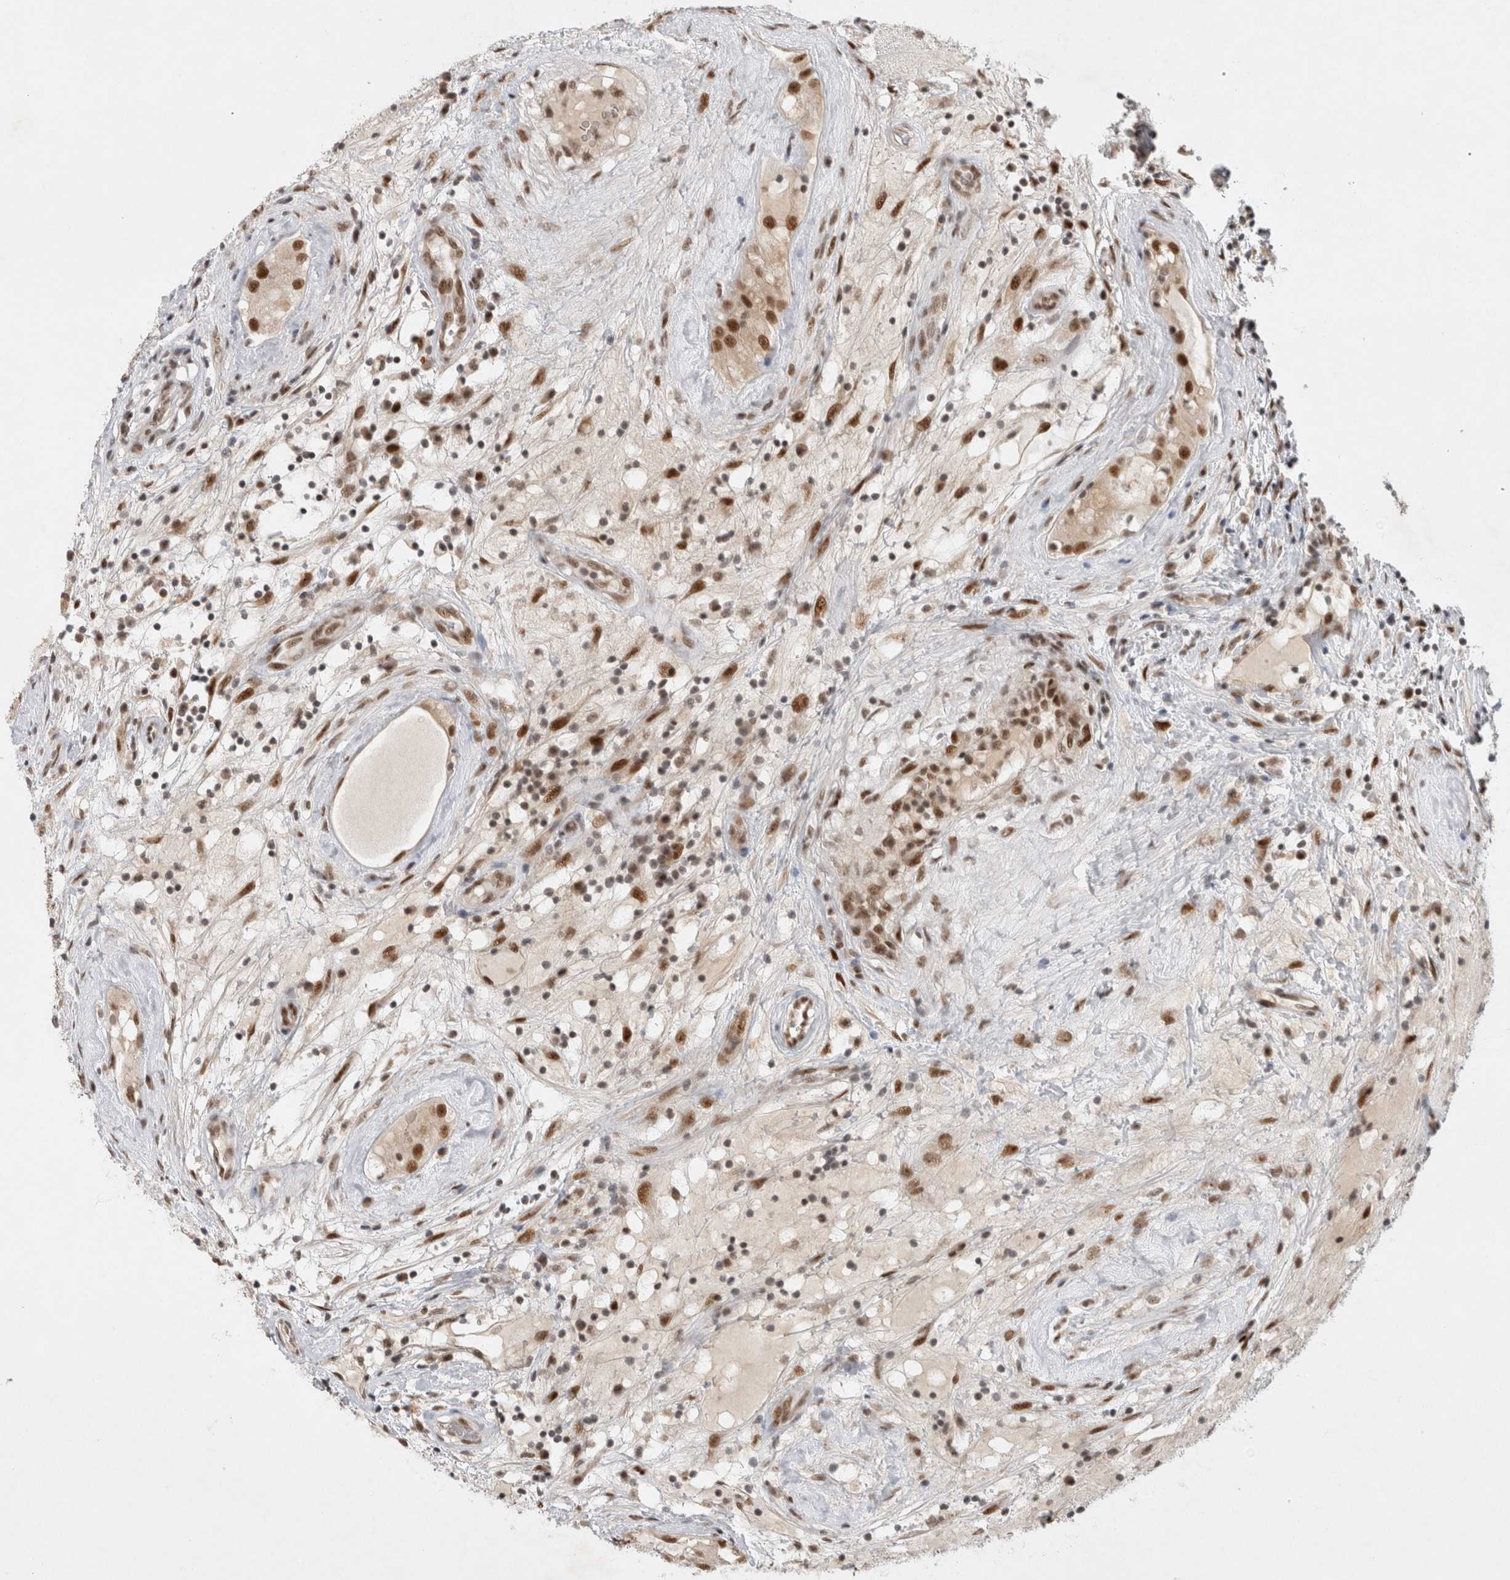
{"staining": {"intensity": "moderate", "quantity": ">75%", "location": "nuclear"}, "tissue": "testis cancer", "cell_type": "Tumor cells", "image_type": "cancer", "snomed": [{"axis": "morphology", "description": "Seminoma, NOS"}, {"axis": "morphology", "description": "Carcinoma, Embryonal, NOS"}, {"axis": "topography", "description": "Testis"}], "caption": "Brown immunohistochemical staining in testis cancer exhibits moderate nuclear expression in approximately >75% of tumor cells.", "gene": "HESX1", "patient": {"sex": "male", "age": 28}}